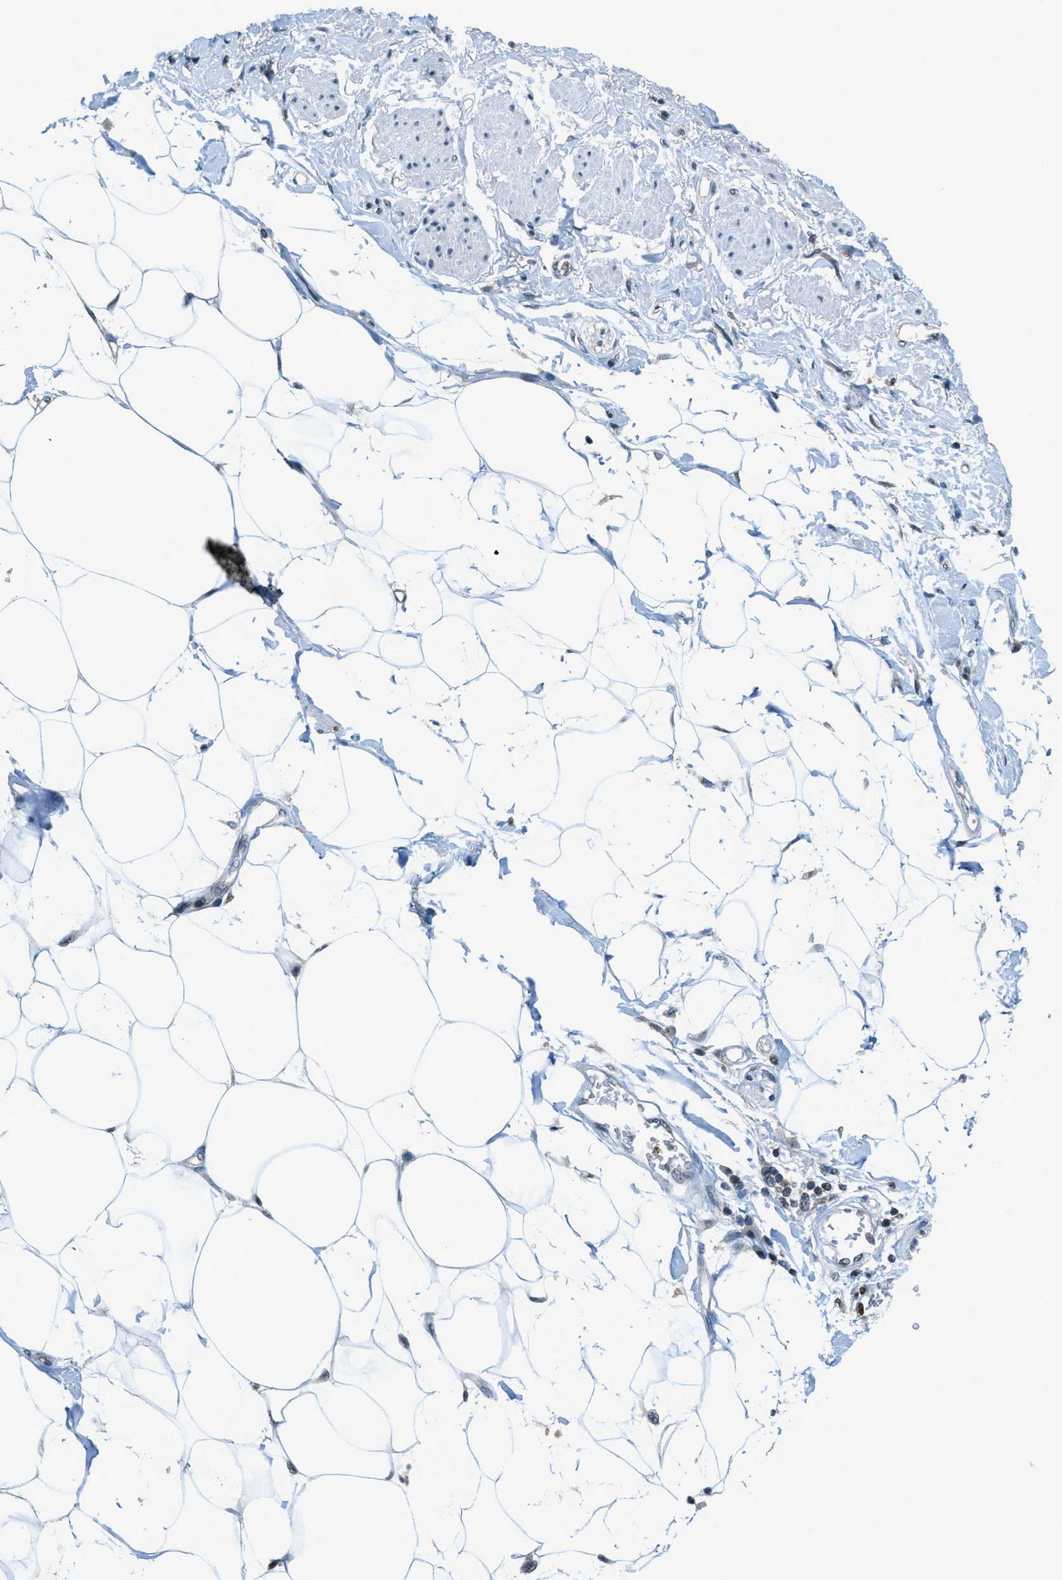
{"staining": {"intensity": "weak", "quantity": ">75%", "location": "nuclear"}, "tissue": "adipose tissue", "cell_type": "Adipocytes", "image_type": "normal", "snomed": [{"axis": "morphology", "description": "Normal tissue, NOS"}, {"axis": "morphology", "description": "Adenocarcinoma, NOS"}, {"axis": "topography", "description": "Duodenum"}, {"axis": "topography", "description": "Peripheral nerve tissue"}], "caption": "The photomicrograph exhibits a brown stain indicating the presence of a protein in the nuclear of adipocytes in adipose tissue. Ihc stains the protein of interest in brown and the nuclei are stained blue.", "gene": "OGFR", "patient": {"sex": "female", "age": 60}}